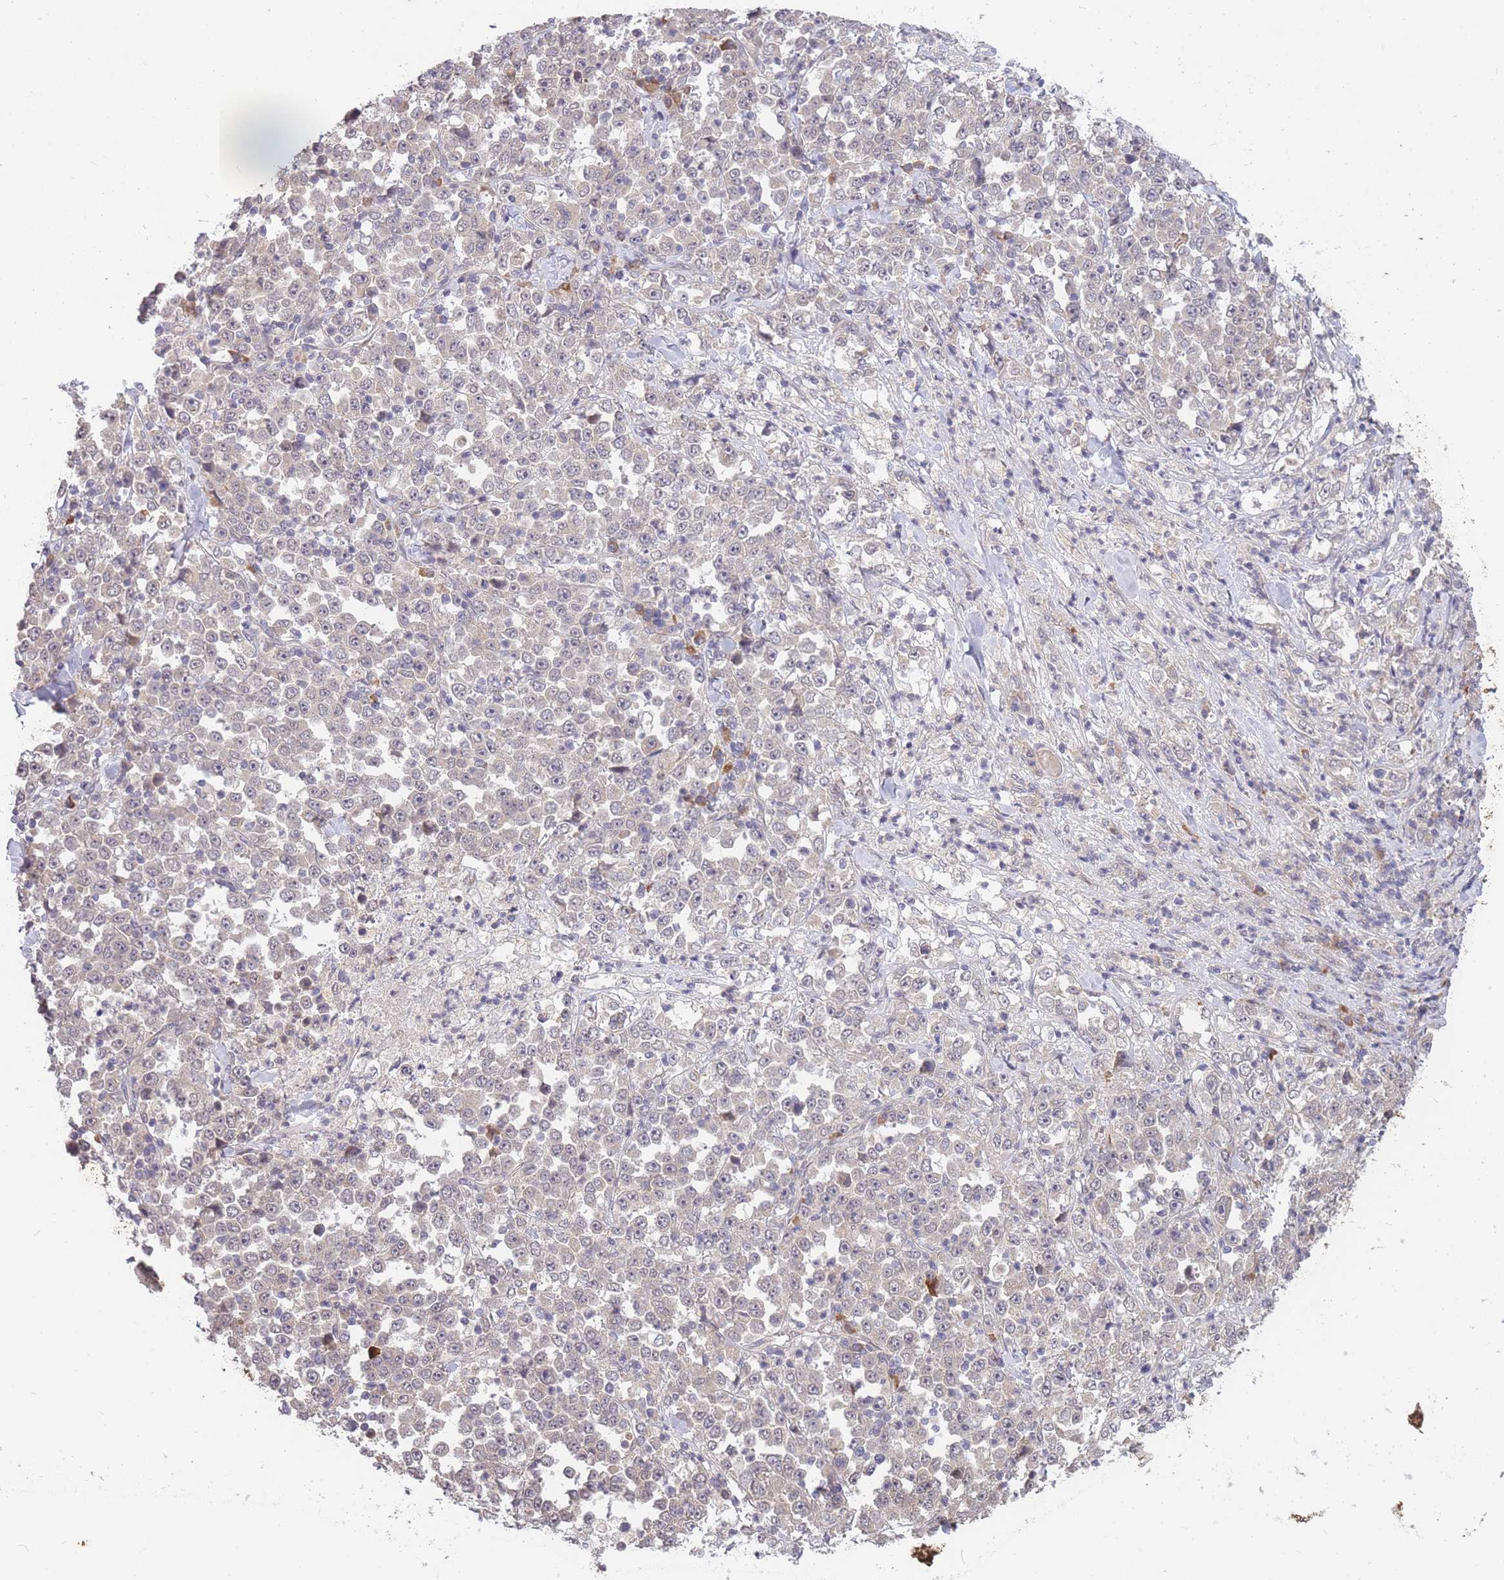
{"staining": {"intensity": "negative", "quantity": "none", "location": "none"}, "tissue": "stomach cancer", "cell_type": "Tumor cells", "image_type": "cancer", "snomed": [{"axis": "morphology", "description": "Normal tissue, NOS"}, {"axis": "morphology", "description": "Adenocarcinoma, NOS"}, {"axis": "topography", "description": "Stomach, upper"}, {"axis": "topography", "description": "Stomach"}], "caption": "Tumor cells show no significant positivity in stomach cancer (adenocarcinoma).", "gene": "SMC6", "patient": {"sex": "male", "age": 59}}